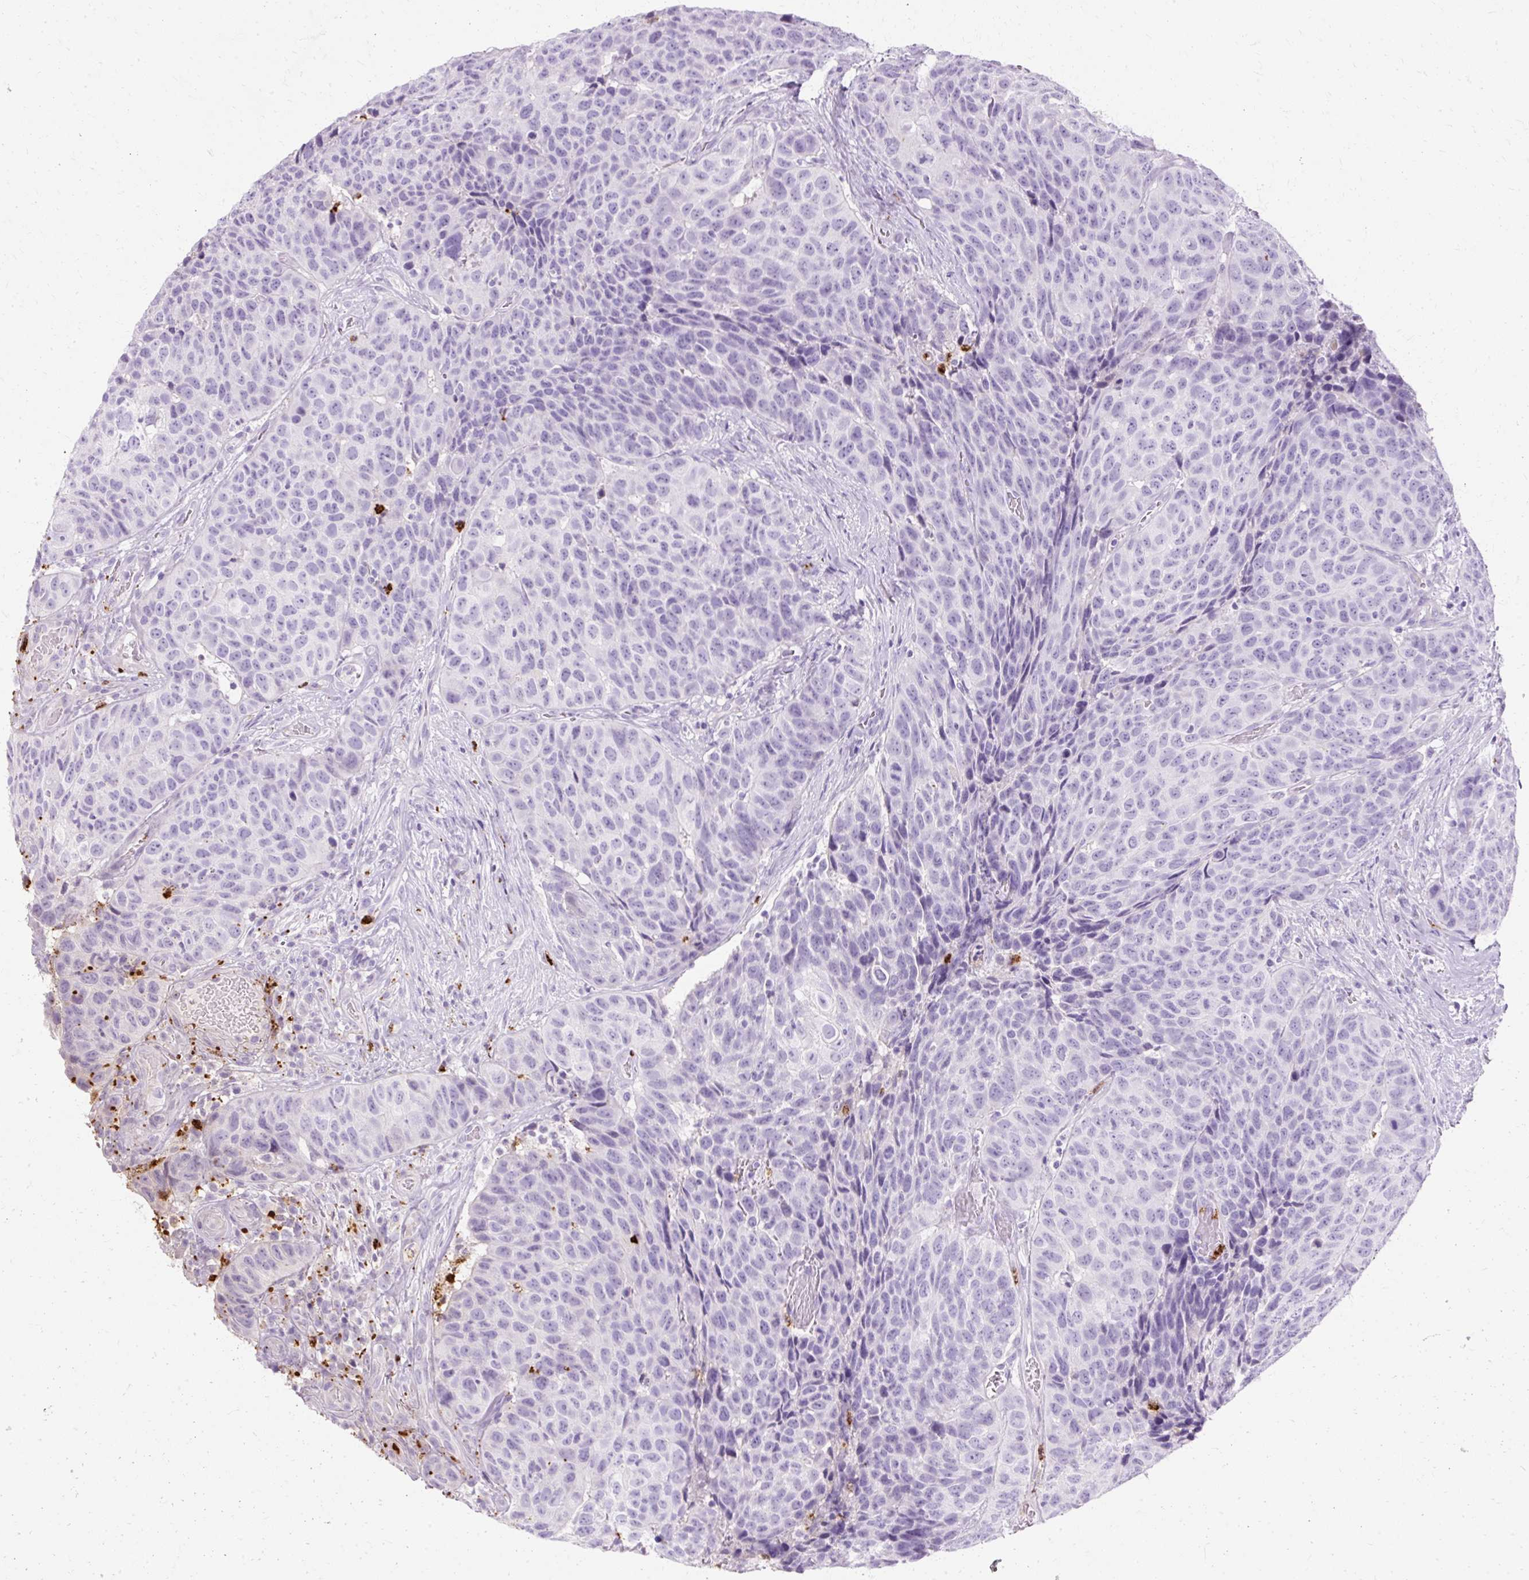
{"staining": {"intensity": "negative", "quantity": "none", "location": "none"}, "tissue": "head and neck cancer", "cell_type": "Tumor cells", "image_type": "cancer", "snomed": [{"axis": "morphology", "description": "Squamous cell carcinoma, NOS"}, {"axis": "topography", "description": "Head-Neck"}], "caption": "Immunohistochemical staining of head and neck cancer (squamous cell carcinoma) displays no significant expression in tumor cells. (DAB IHC with hematoxylin counter stain).", "gene": "DEFA1", "patient": {"sex": "male", "age": 66}}